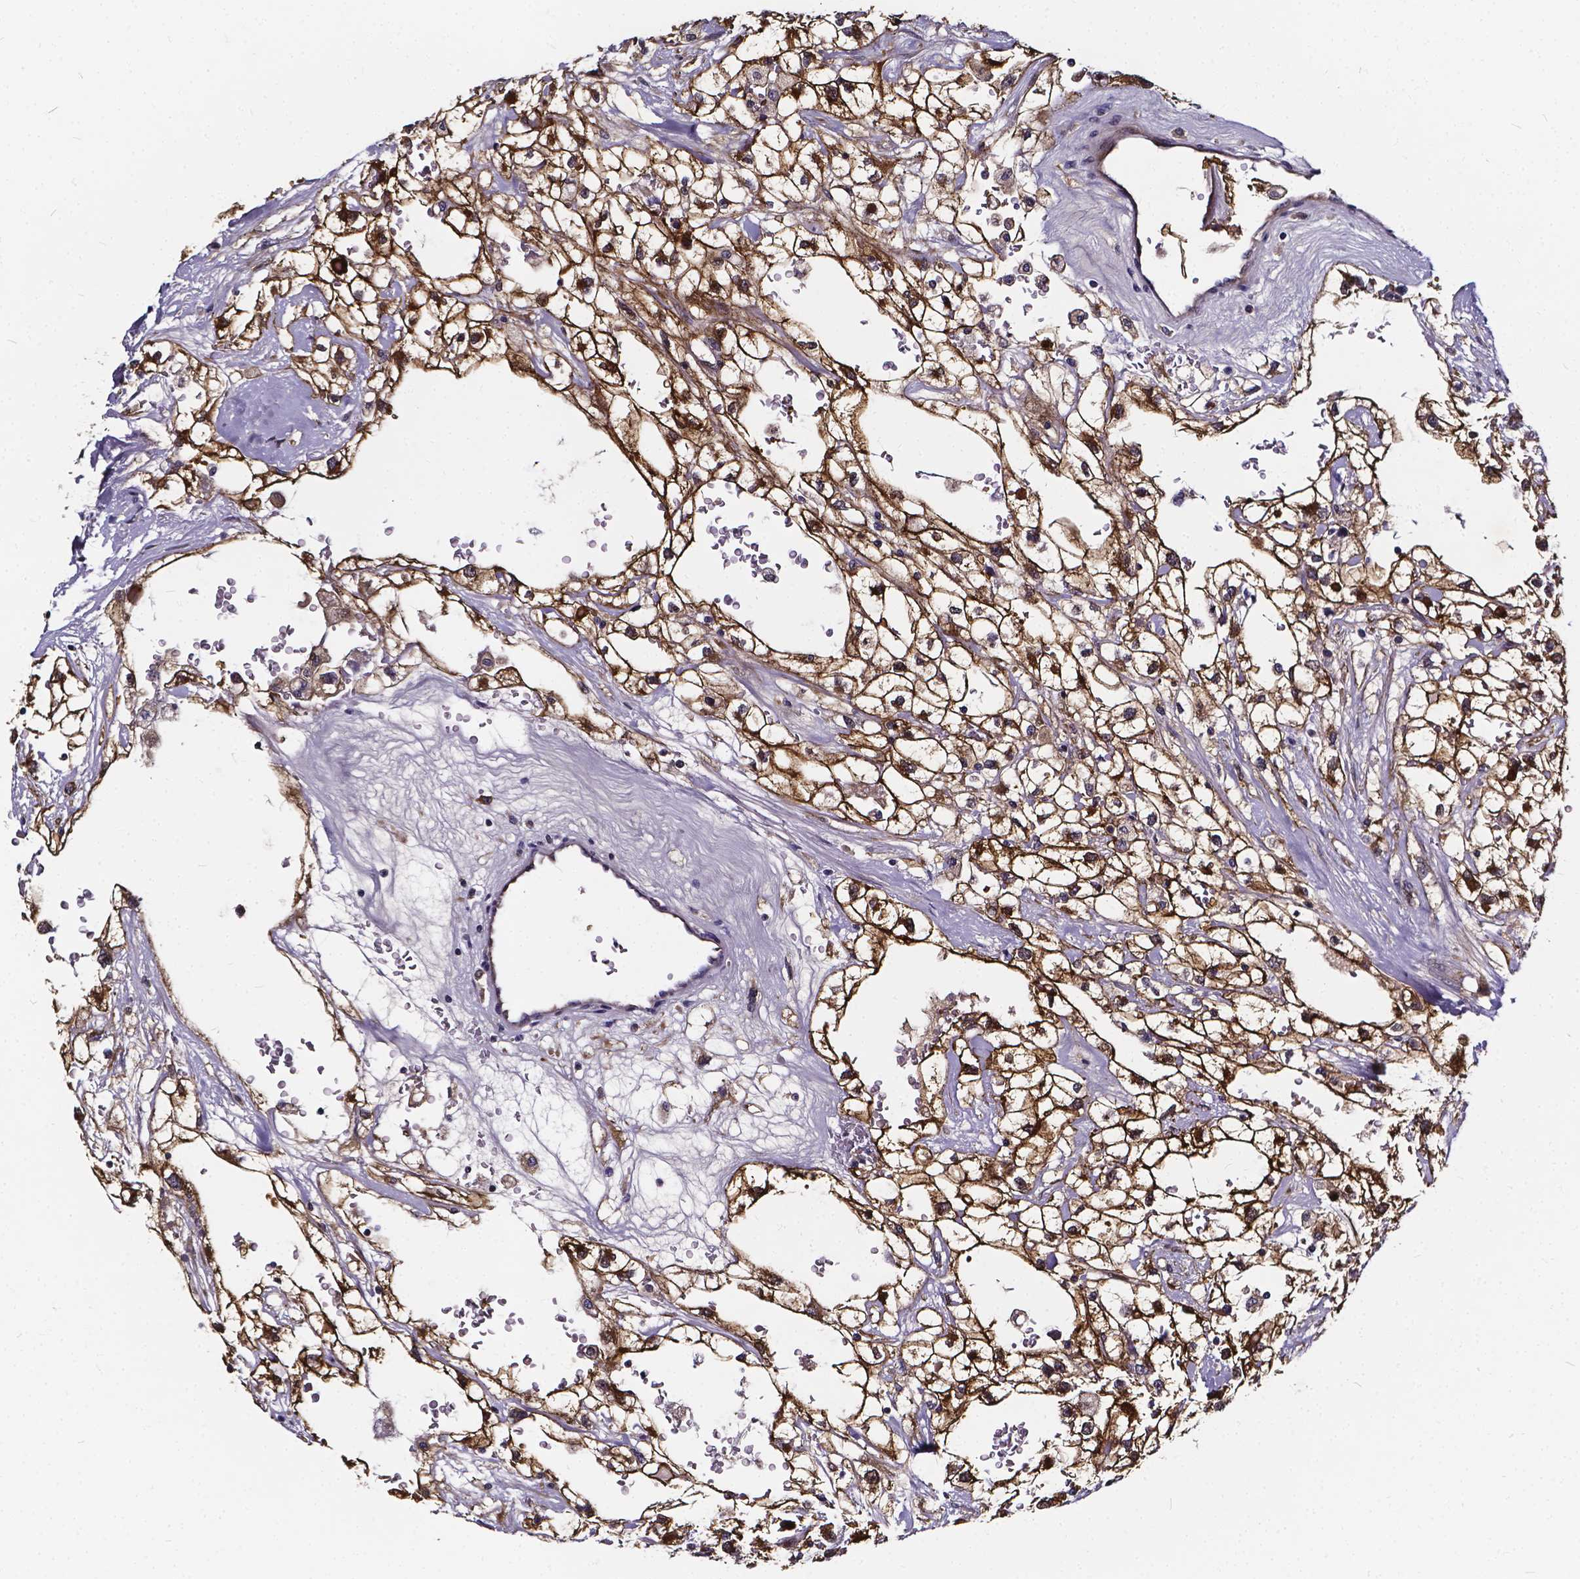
{"staining": {"intensity": "strong", "quantity": ">75%", "location": "cytoplasmic/membranous,nuclear"}, "tissue": "renal cancer", "cell_type": "Tumor cells", "image_type": "cancer", "snomed": [{"axis": "morphology", "description": "Adenocarcinoma, NOS"}, {"axis": "topography", "description": "Kidney"}], "caption": "High-power microscopy captured an IHC photomicrograph of renal cancer (adenocarcinoma), revealing strong cytoplasmic/membranous and nuclear positivity in approximately >75% of tumor cells.", "gene": "SOWAHA", "patient": {"sex": "male", "age": 59}}